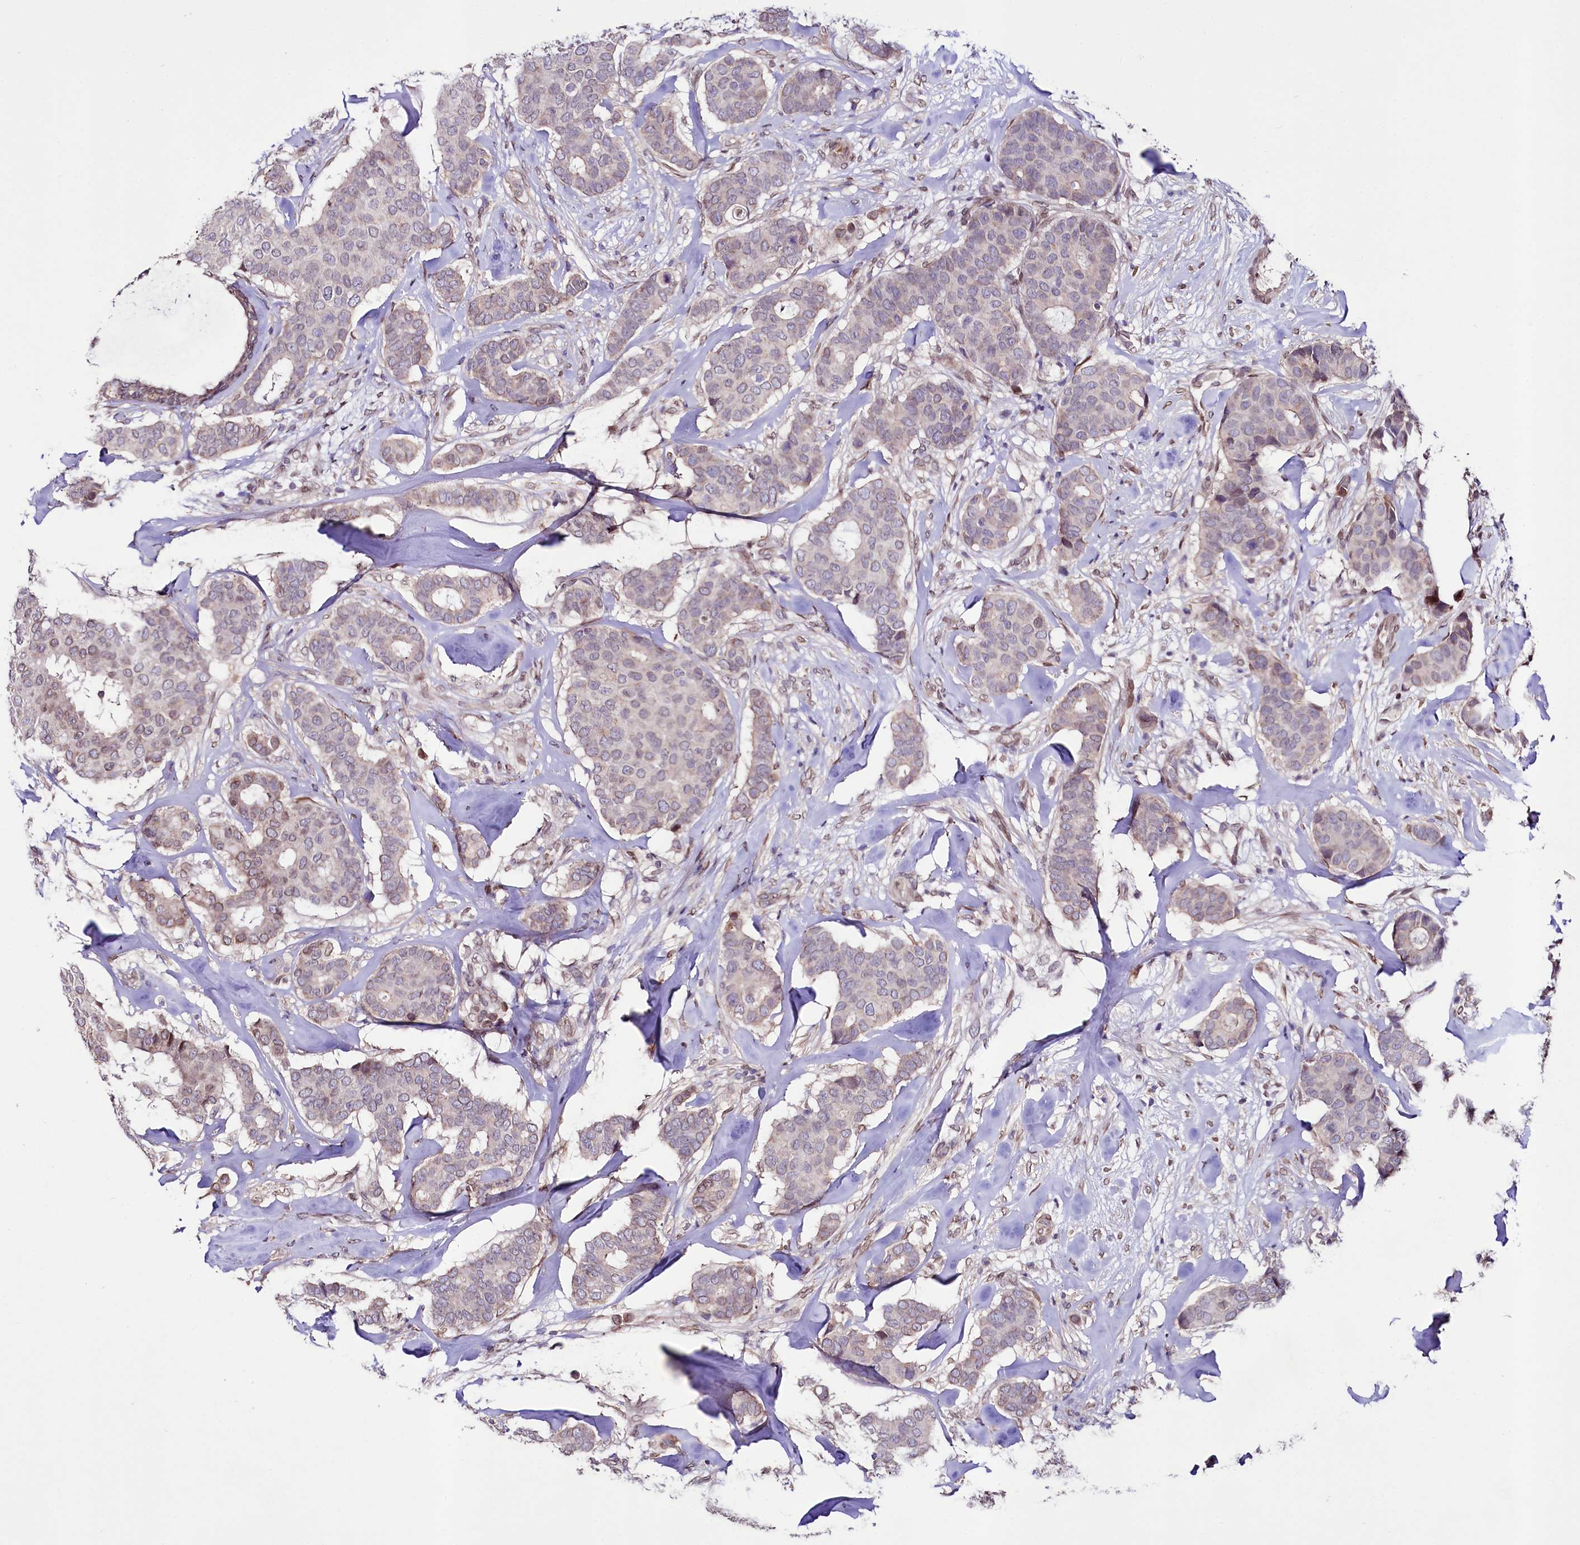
{"staining": {"intensity": "moderate", "quantity": "<25%", "location": "nuclear"}, "tissue": "breast cancer", "cell_type": "Tumor cells", "image_type": "cancer", "snomed": [{"axis": "morphology", "description": "Duct carcinoma"}, {"axis": "topography", "description": "Breast"}], "caption": "A histopathology image of breast cancer (intraductal carcinoma) stained for a protein displays moderate nuclear brown staining in tumor cells. (IHC, brightfield microscopy, high magnification).", "gene": "ZNF226", "patient": {"sex": "female", "age": 75}}